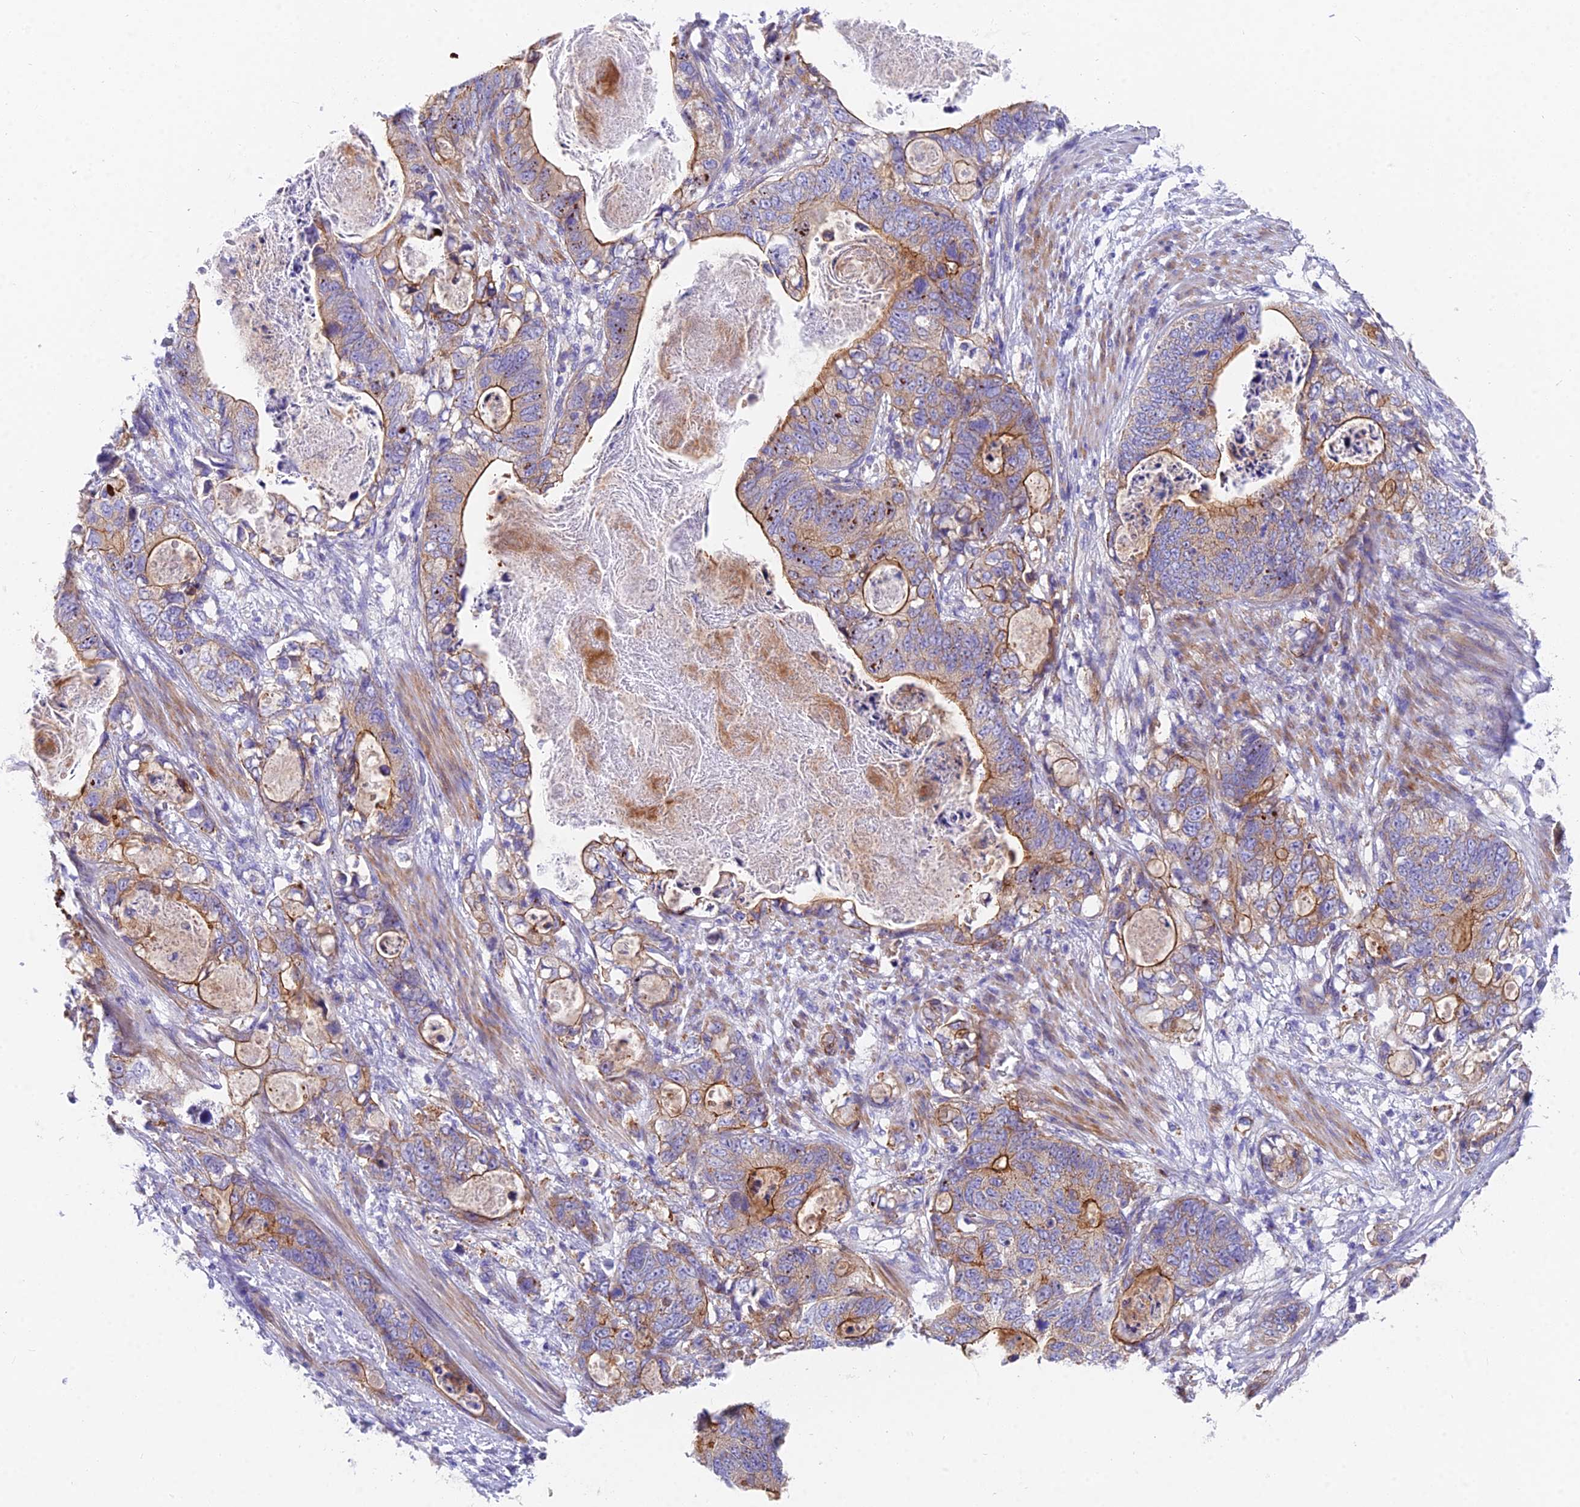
{"staining": {"intensity": "strong", "quantity": "25%-75%", "location": "cytoplasmic/membranous"}, "tissue": "stomach cancer", "cell_type": "Tumor cells", "image_type": "cancer", "snomed": [{"axis": "morphology", "description": "Normal tissue, NOS"}, {"axis": "morphology", "description": "Adenocarcinoma, NOS"}, {"axis": "topography", "description": "Stomach"}], "caption": "An image showing strong cytoplasmic/membranous staining in about 25%-75% of tumor cells in stomach adenocarcinoma, as visualized by brown immunohistochemical staining.", "gene": "MVB12A", "patient": {"sex": "female", "age": 89}}